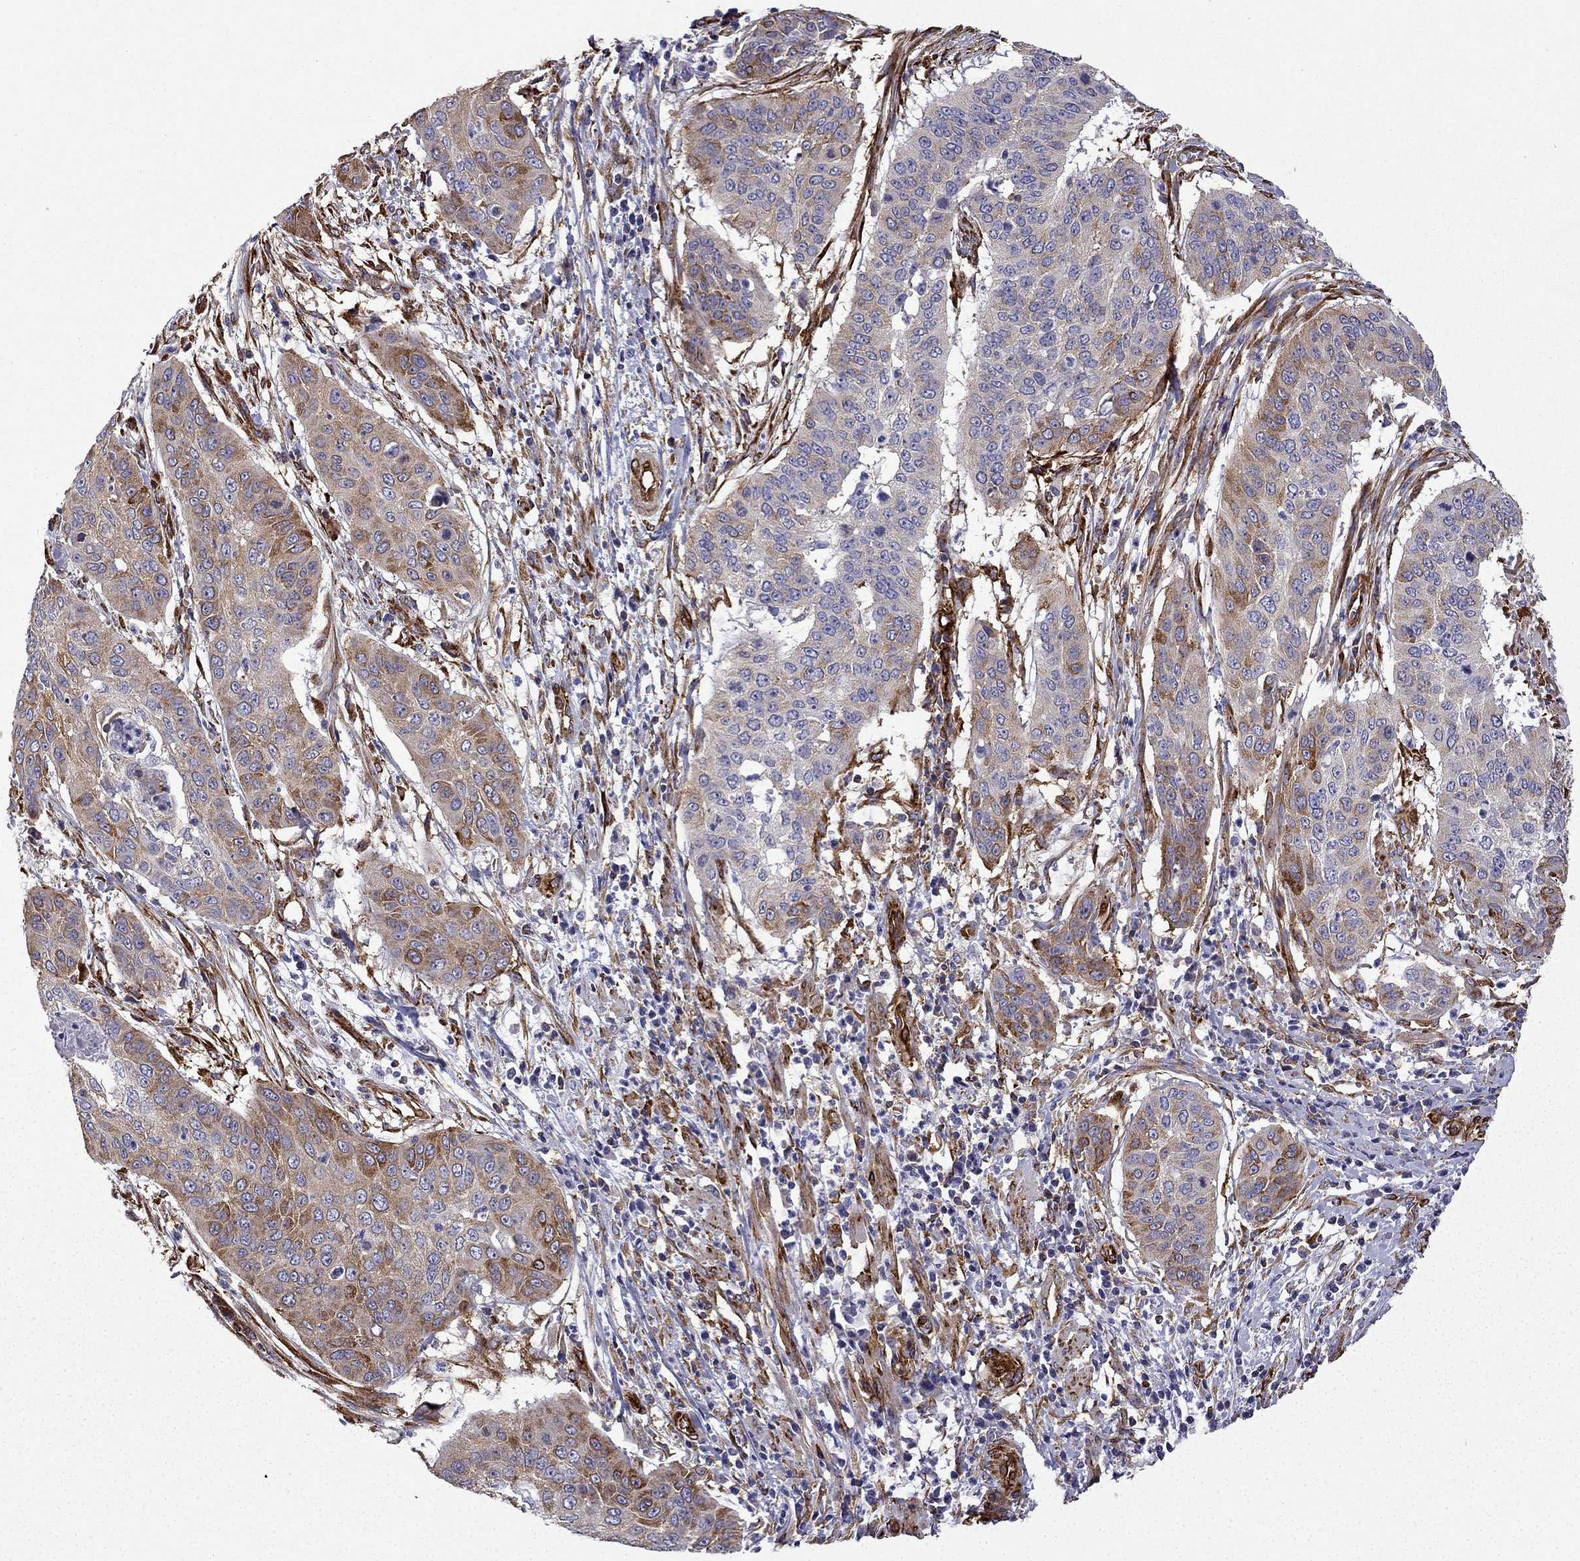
{"staining": {"intensity": "moderate", "quantity": "25%-75%", "location": "cytoplasmic/membranous"}, "tissue": "cervical cancer", "cell_type": "Tumor cells", "image_type": "cancer", "snomed": [{"axis": "morphology", "description": "Squamous cell carcinoma, NOS"}, {"axis": "topography", "description": "Cervix"}], "caption": "Protein positivity by IHC demonstrates moderate cytoplasmic/membranous positivity in about 25%-75% of tumor cells in squamous cell carcinoma (cervical).", "gene": "MAP4", "patient": {"sex": "female", "age": 39}}